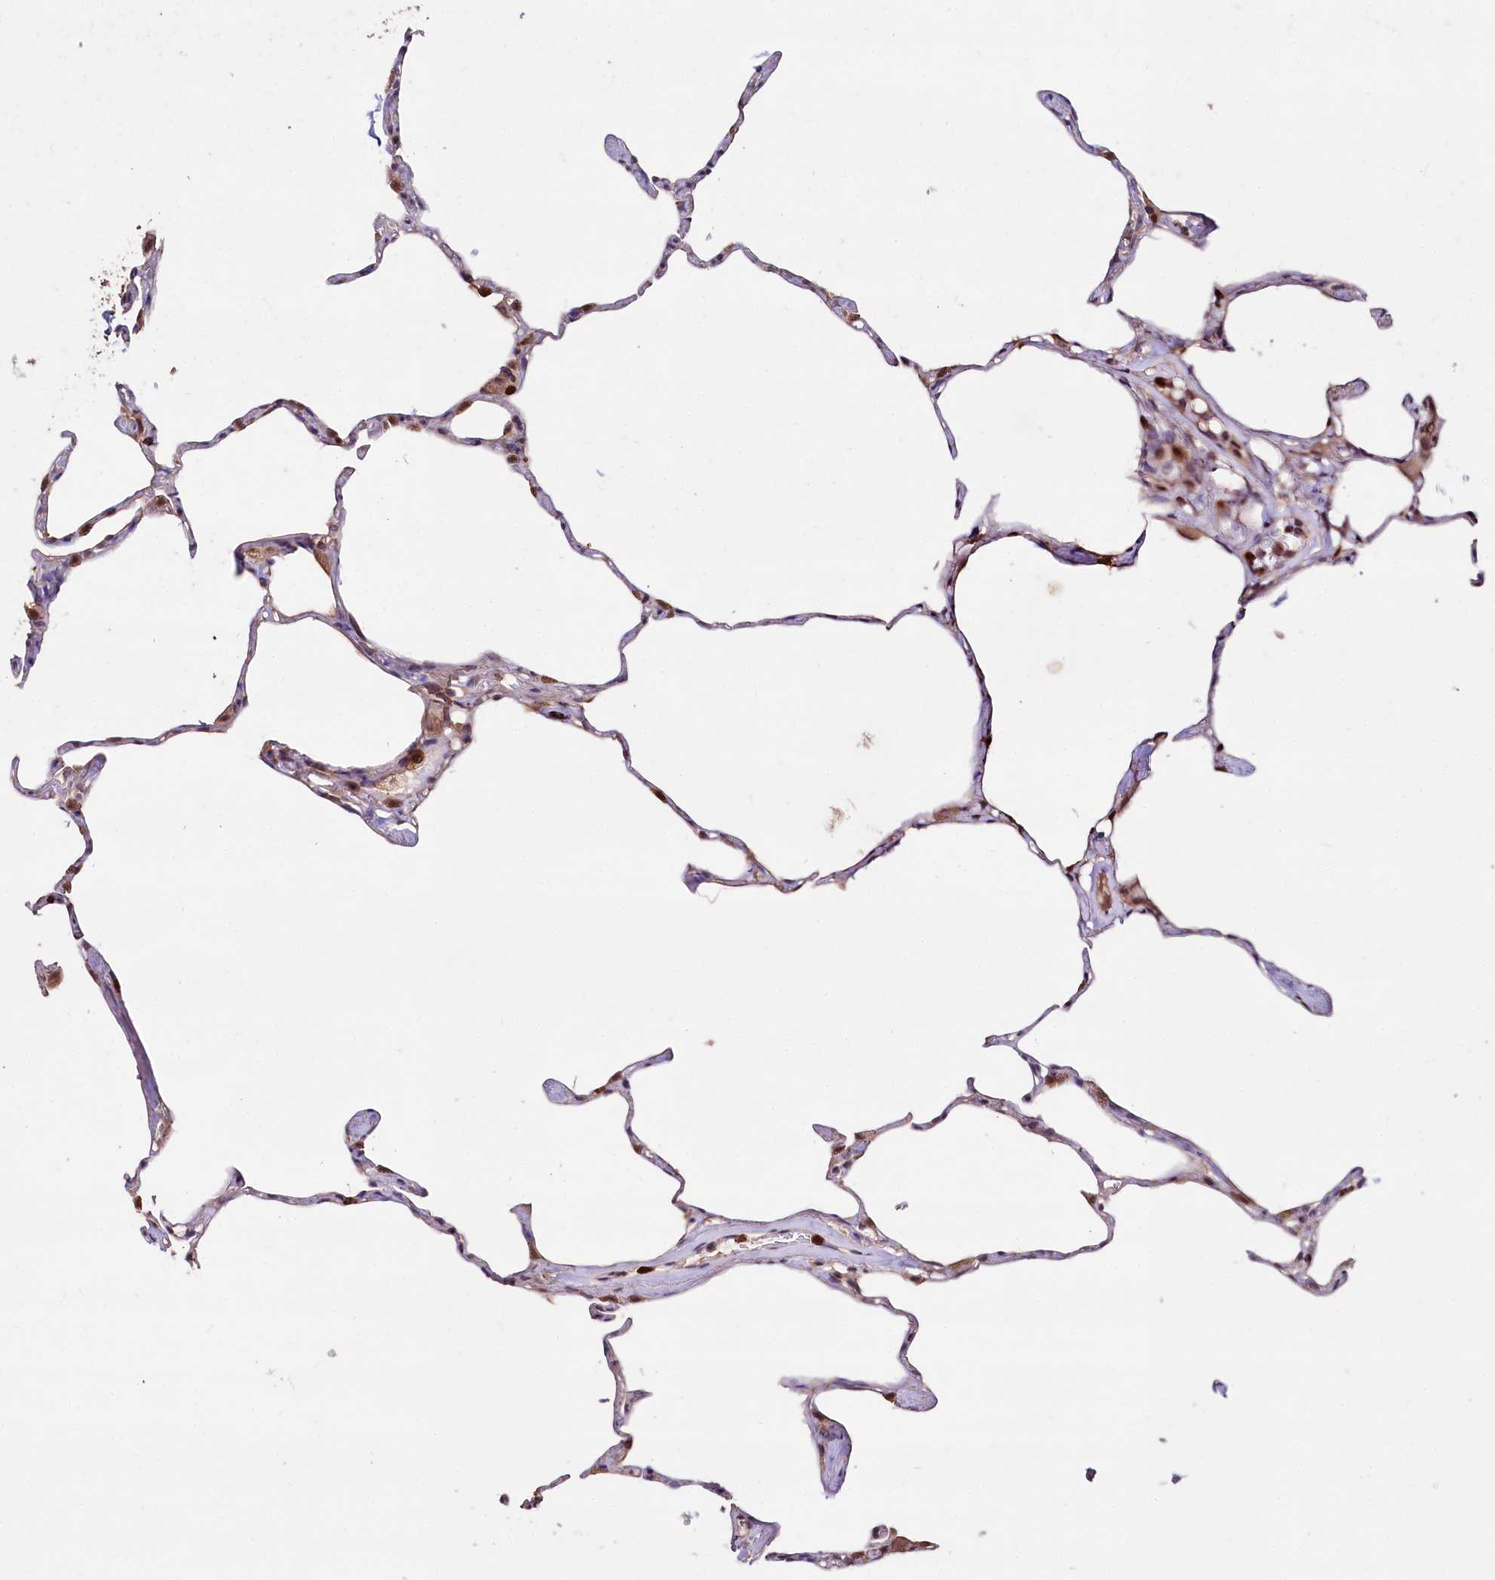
{"staining": {"intensity": "moderate", "quantity": "<25%", "location": "cytoplasmic/membranous"}, "tissue": "lung", "cell_type": "Alveolar cells", "image_type": "normal", "snomed": [{"axis": "morphology", "description": "Normal tissue, NOS"}, {"axis": "topography", "description": "Lung"}], "caption": "Immunohistochemistry (IHC) of unremarkable human lung exhibits low levels of moderate cytoplasmic/membranous staining in about <25% of alveolar cells. Nuclei are stained in blue.", "gene": "KLRB1", "patient": {"sex": "male", "age": 65}}